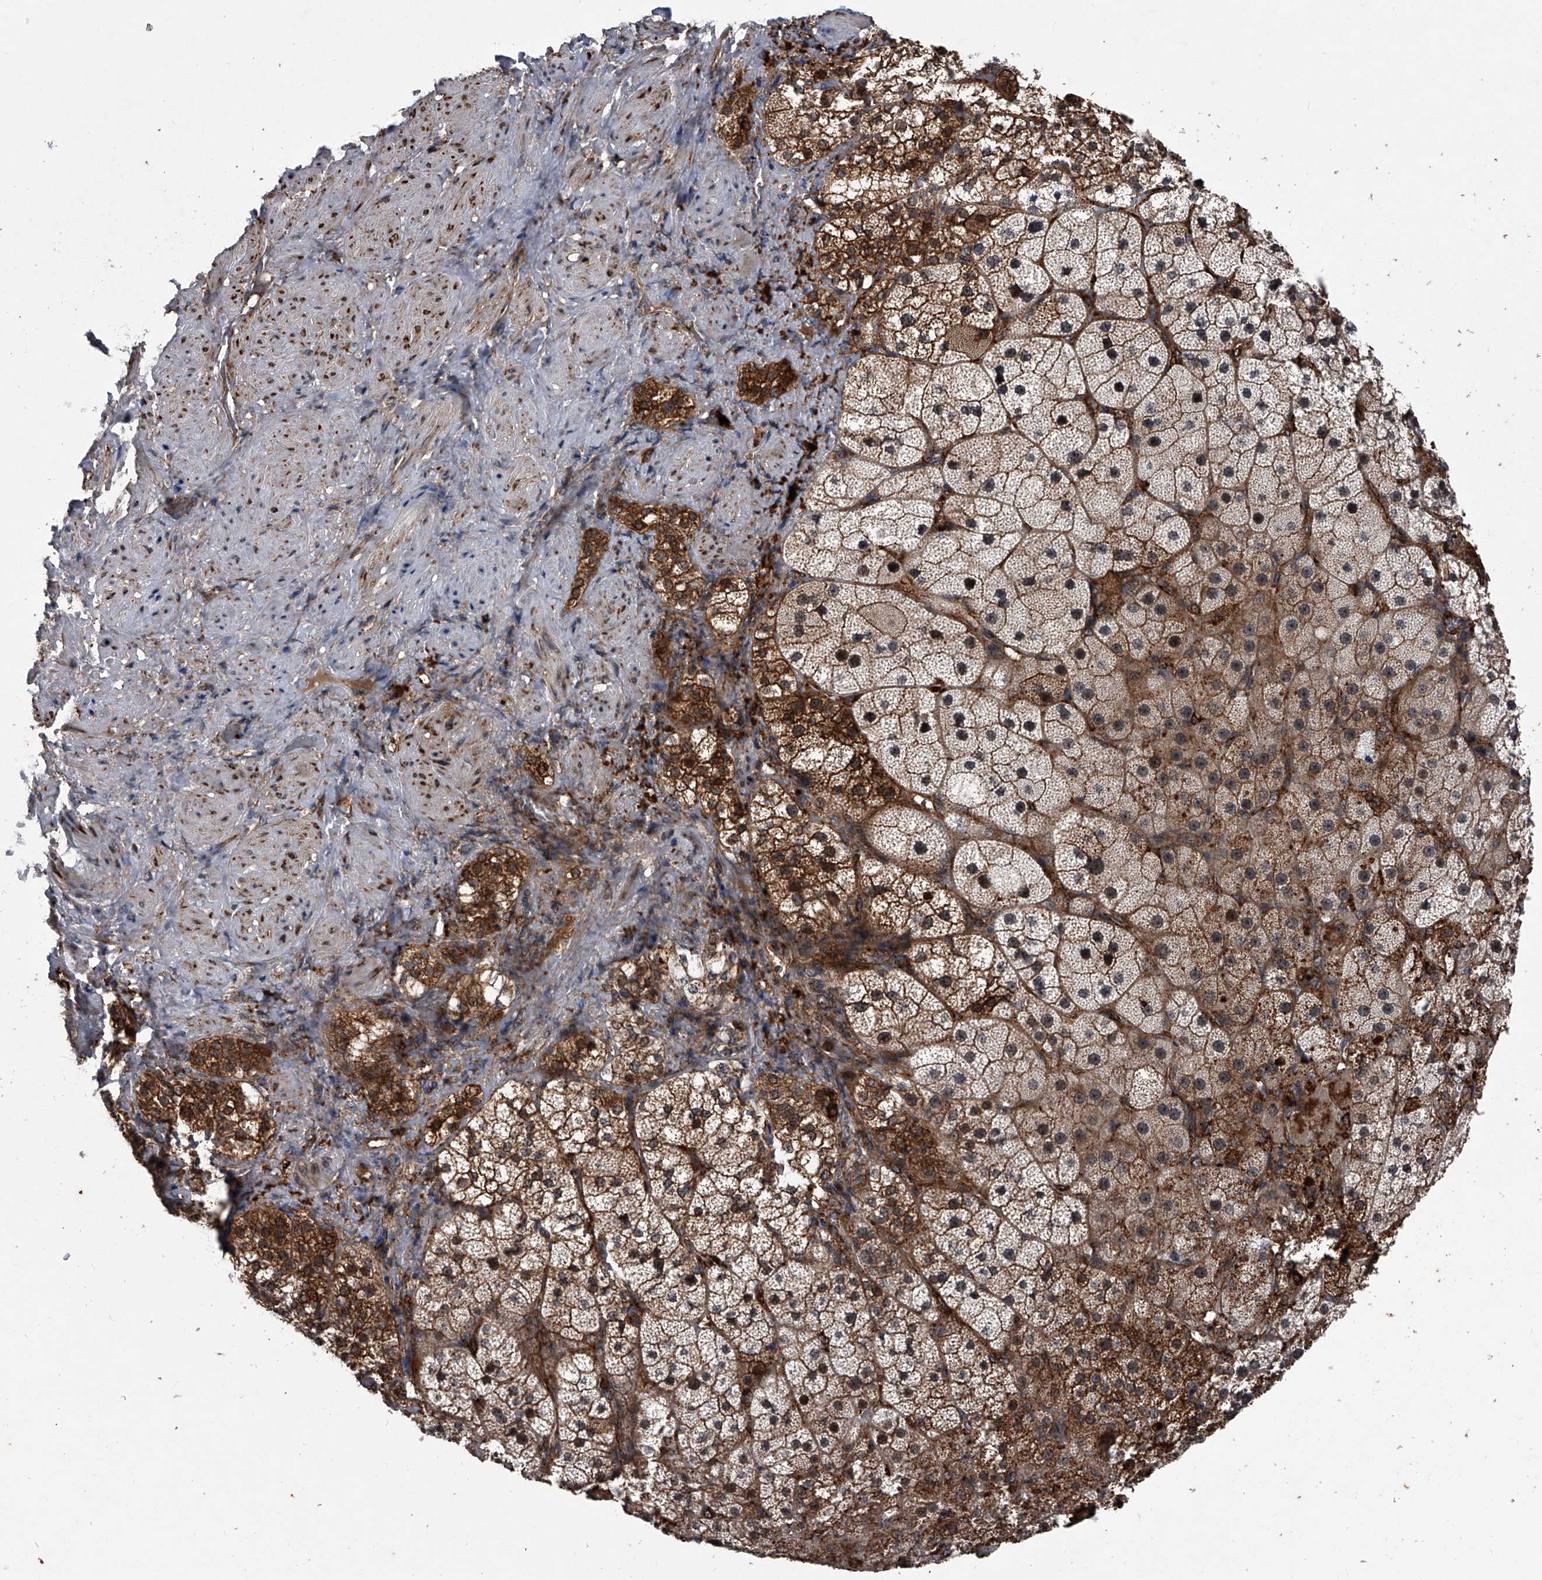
{"staining": {"intensity": "strong", "quantity": ">75%", "location": "cytoplasmic/membranous,nuclear"}, "tissue": "adrenal gland", "cell_type": "Glandular cells", "image_type": "normal", "snomed": [{"axis": "morphology", "description": "Normal tissue, NOS"}, {"axis": "topography", "description": "Adrenal gland"}], "caption": "DAB immunohistochemical staining of unremarkable human adrenal gland reveals strong cytoplasmic/membranous,nuclear protein staining in about >75% of glandular cells.", "gene": "MAPKAP1", "patient": {"sex": "male", "age": 57}}